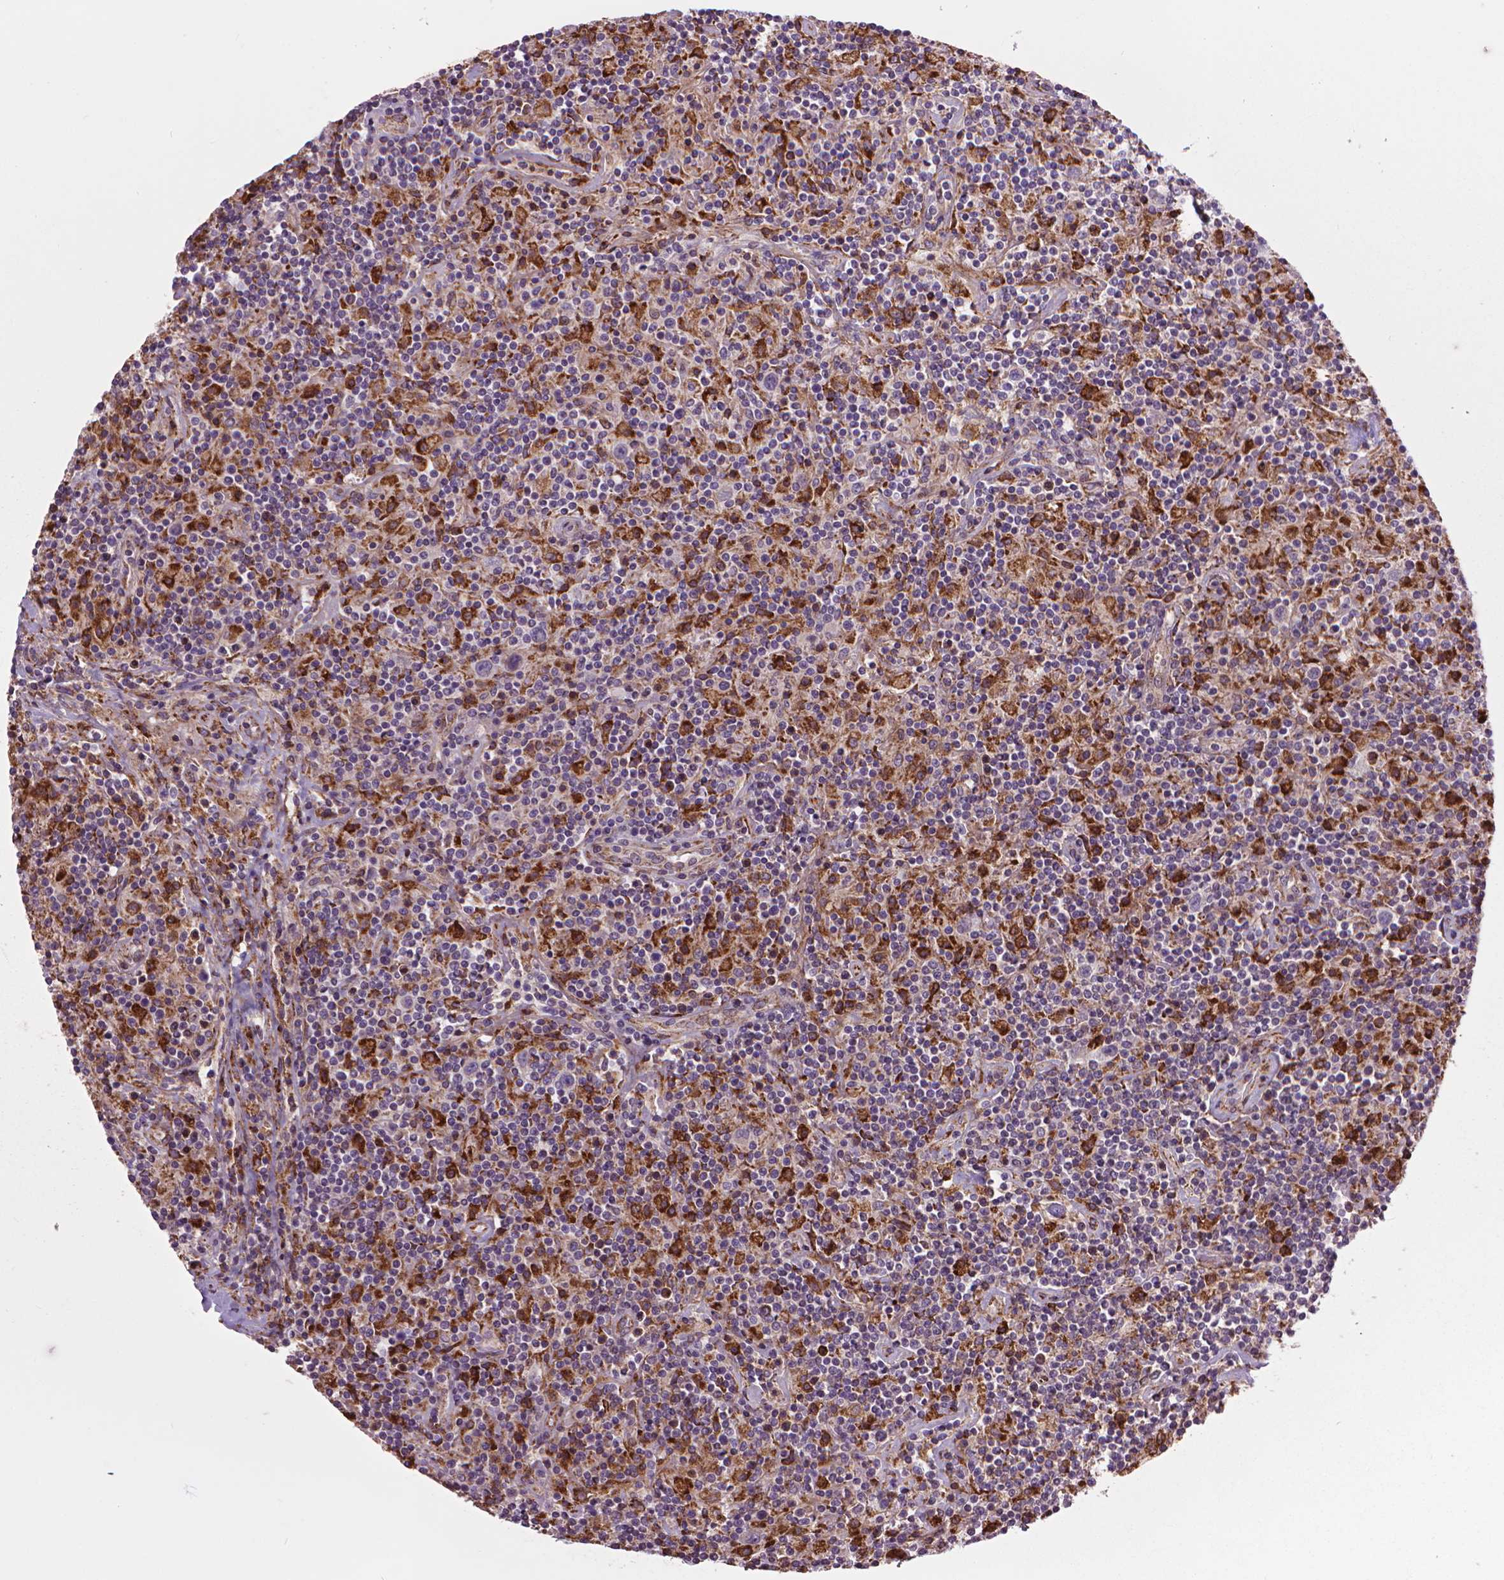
{"staining": {"intensity": "negative", "quantity": "none", "location": "none"}, "tissue": "lymphoma", "cell_type": "Tumor cells", "image_type": "cancer", "snomed": [{"axis": "morphology", "description": "Hodgkin's disease, NOS"}, {"axis": "topography", "description": "Lymph node"}], "caption": "Protein analysis of Hodgkin's disease shows no significant expression in tumor cells. Nuclei are stained in blue.", "gene": "MYH14", "patient": {"sex": "male", "age": 70}}